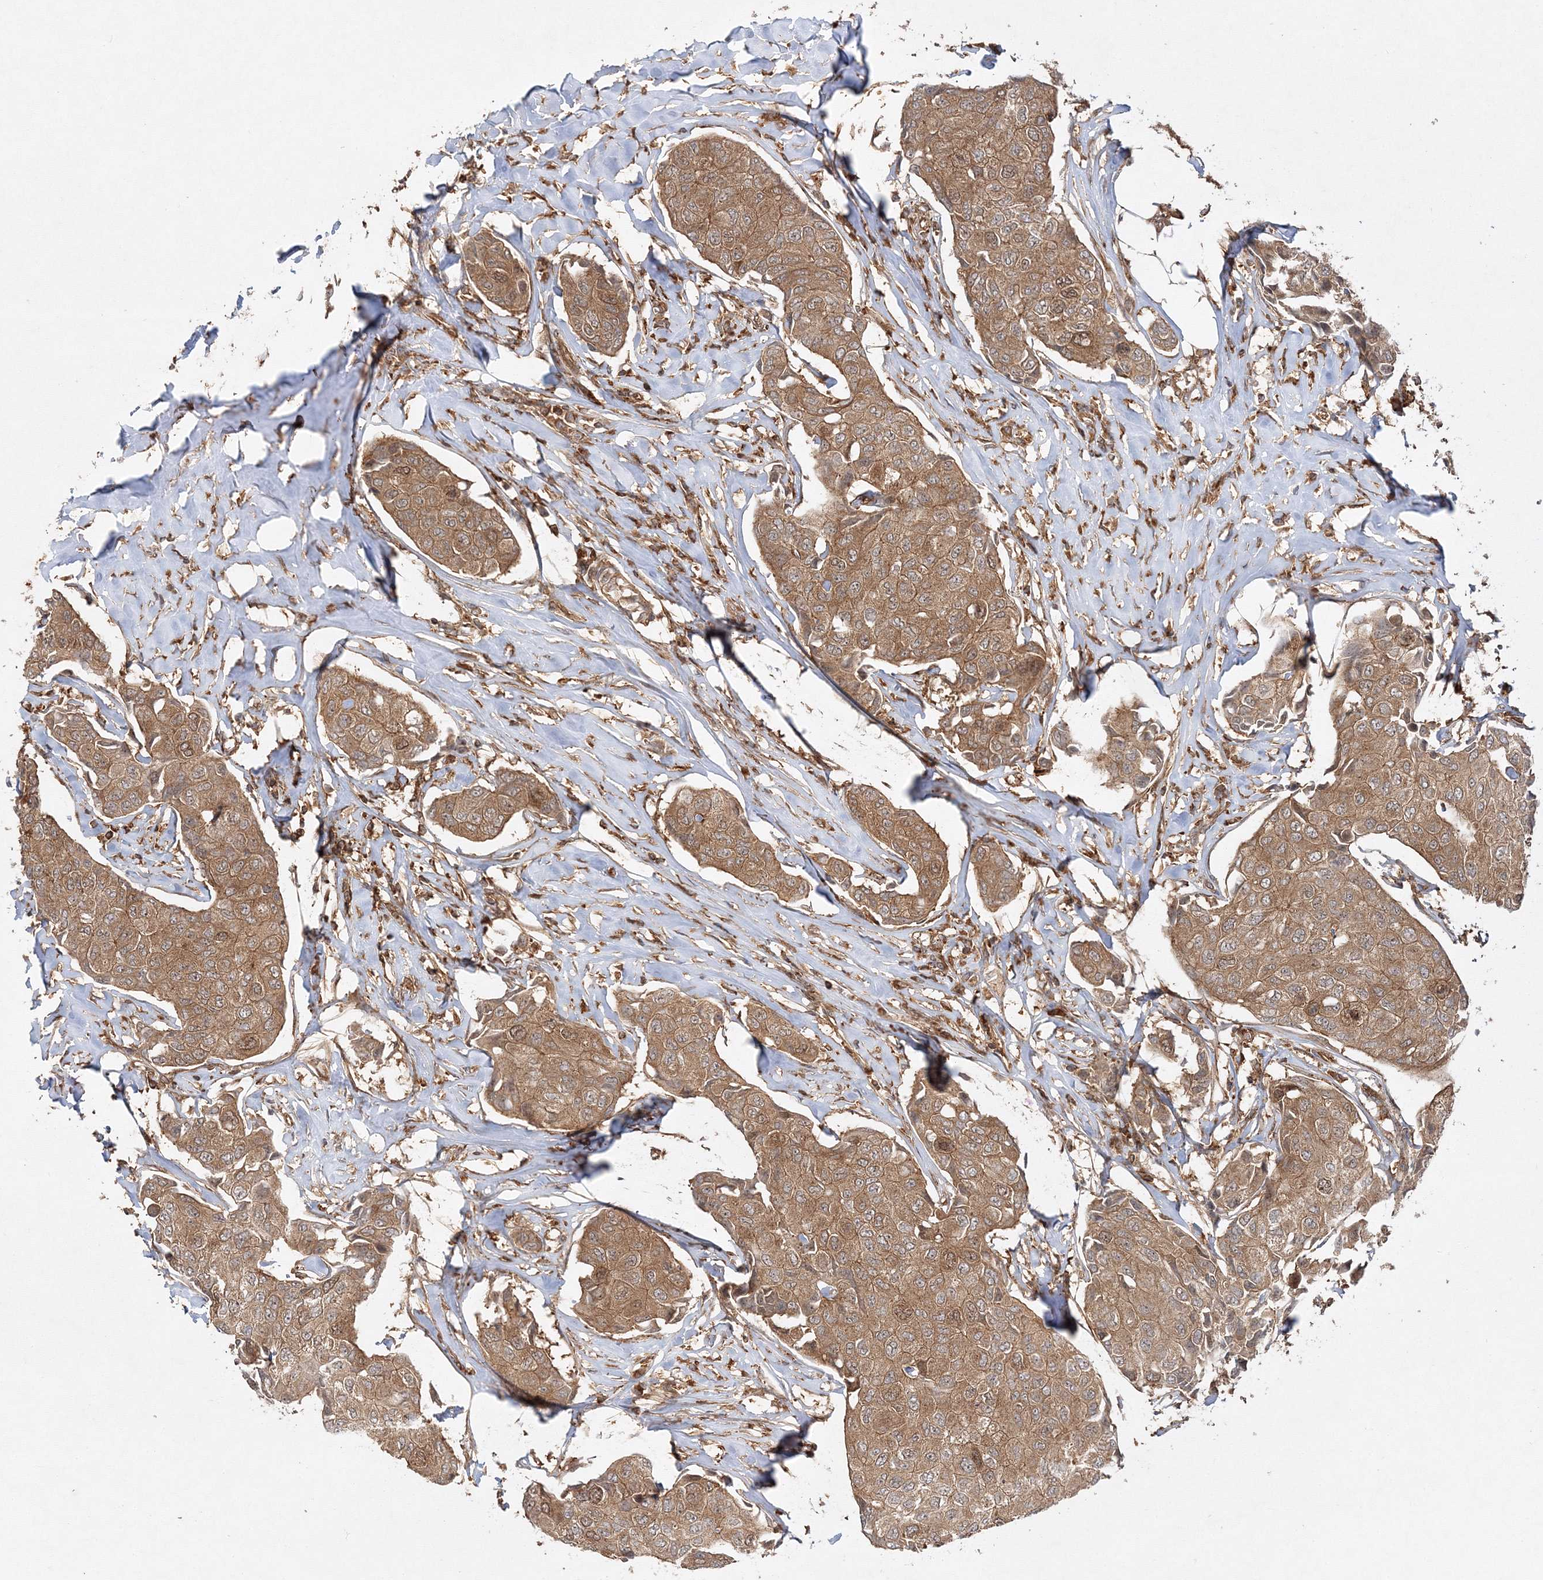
{"staining": {"intensity": "moderate", "quantity": ">75%", "location": "cytoplasmic/membranous"}, "tissue": "breast cancer", "cell_type": "Tumor cells", "image_type": "cancer", "snomed": [{"axis": "morphology", "description": "Duct carcinoma"}, {"axis": "topography", "description": "Breast"}], "caption": "Breast intraductal carcinoma tissue exhibits moderate cytoplasmic/membranous expression in about >75% of tumor cells, visualized by immunohistochemistry.", "gene": "WDR37", "patient": {"sex": "female", "age": 80}}